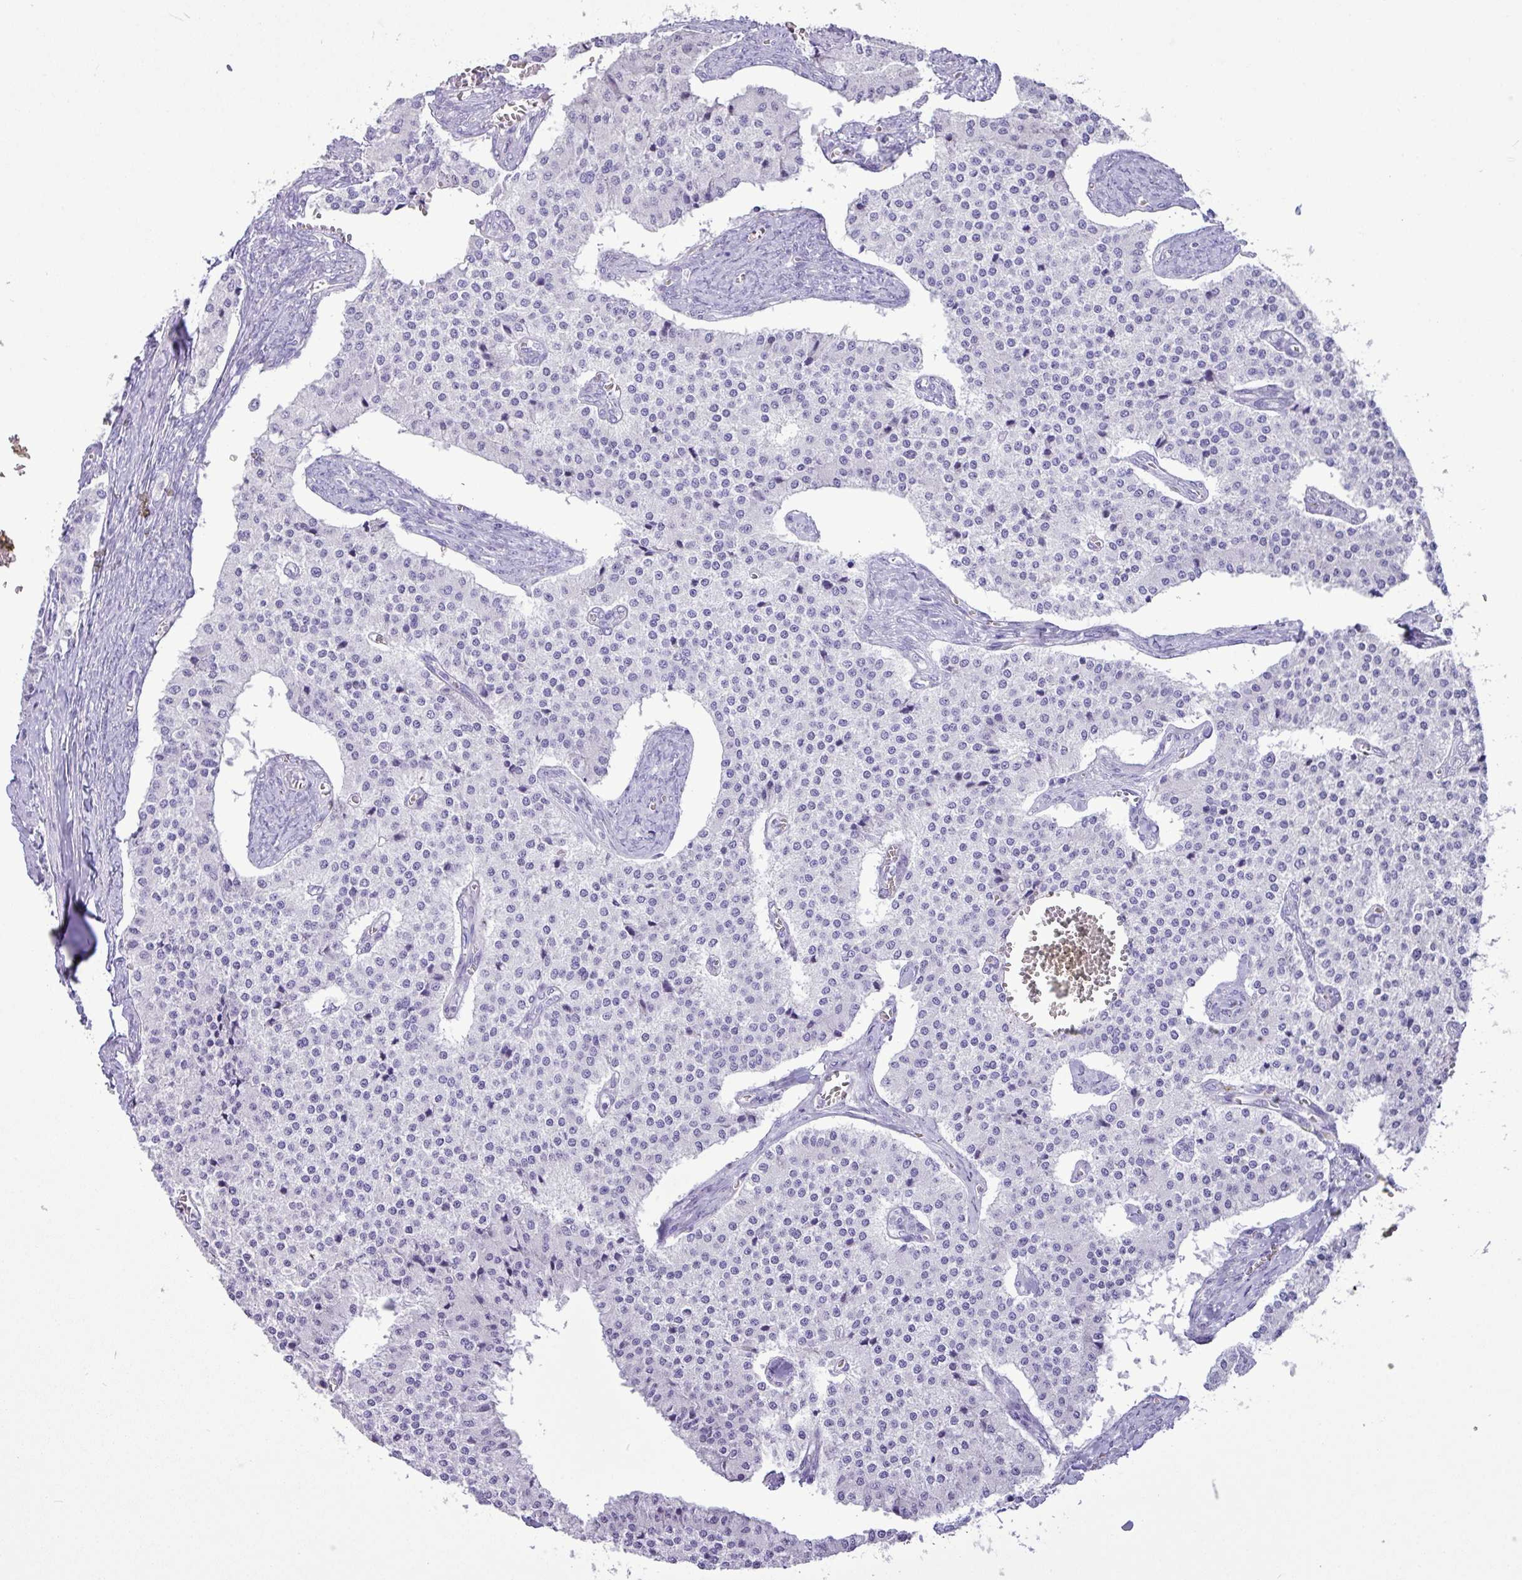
{"staining": {"intensity": "negative", "quantity": "none", "location": "none"}, "tissue": "carcinoid", "cell_type": "Tumor cells", "image_type": "cancer", "snomed": [{"axis": "morphology", "description": "Carcinoid, malignant, NOS"}, {"axis": "topography", "description": "Colon"}], "caption": "High power microscopy histopathology image of an immunohistochemistry (IHC) image of carcinoid, revealing no significant expression in tumor cells. (Stains: DAB (3,3'-diaminobenzidine) immunohistochemistry (IHC) with hematoxylin counter stain, Microscopy: brightfield microscopy at high magnification).", "gene": "CKMT2", "patient": {"sex": "female", "age": 52}}